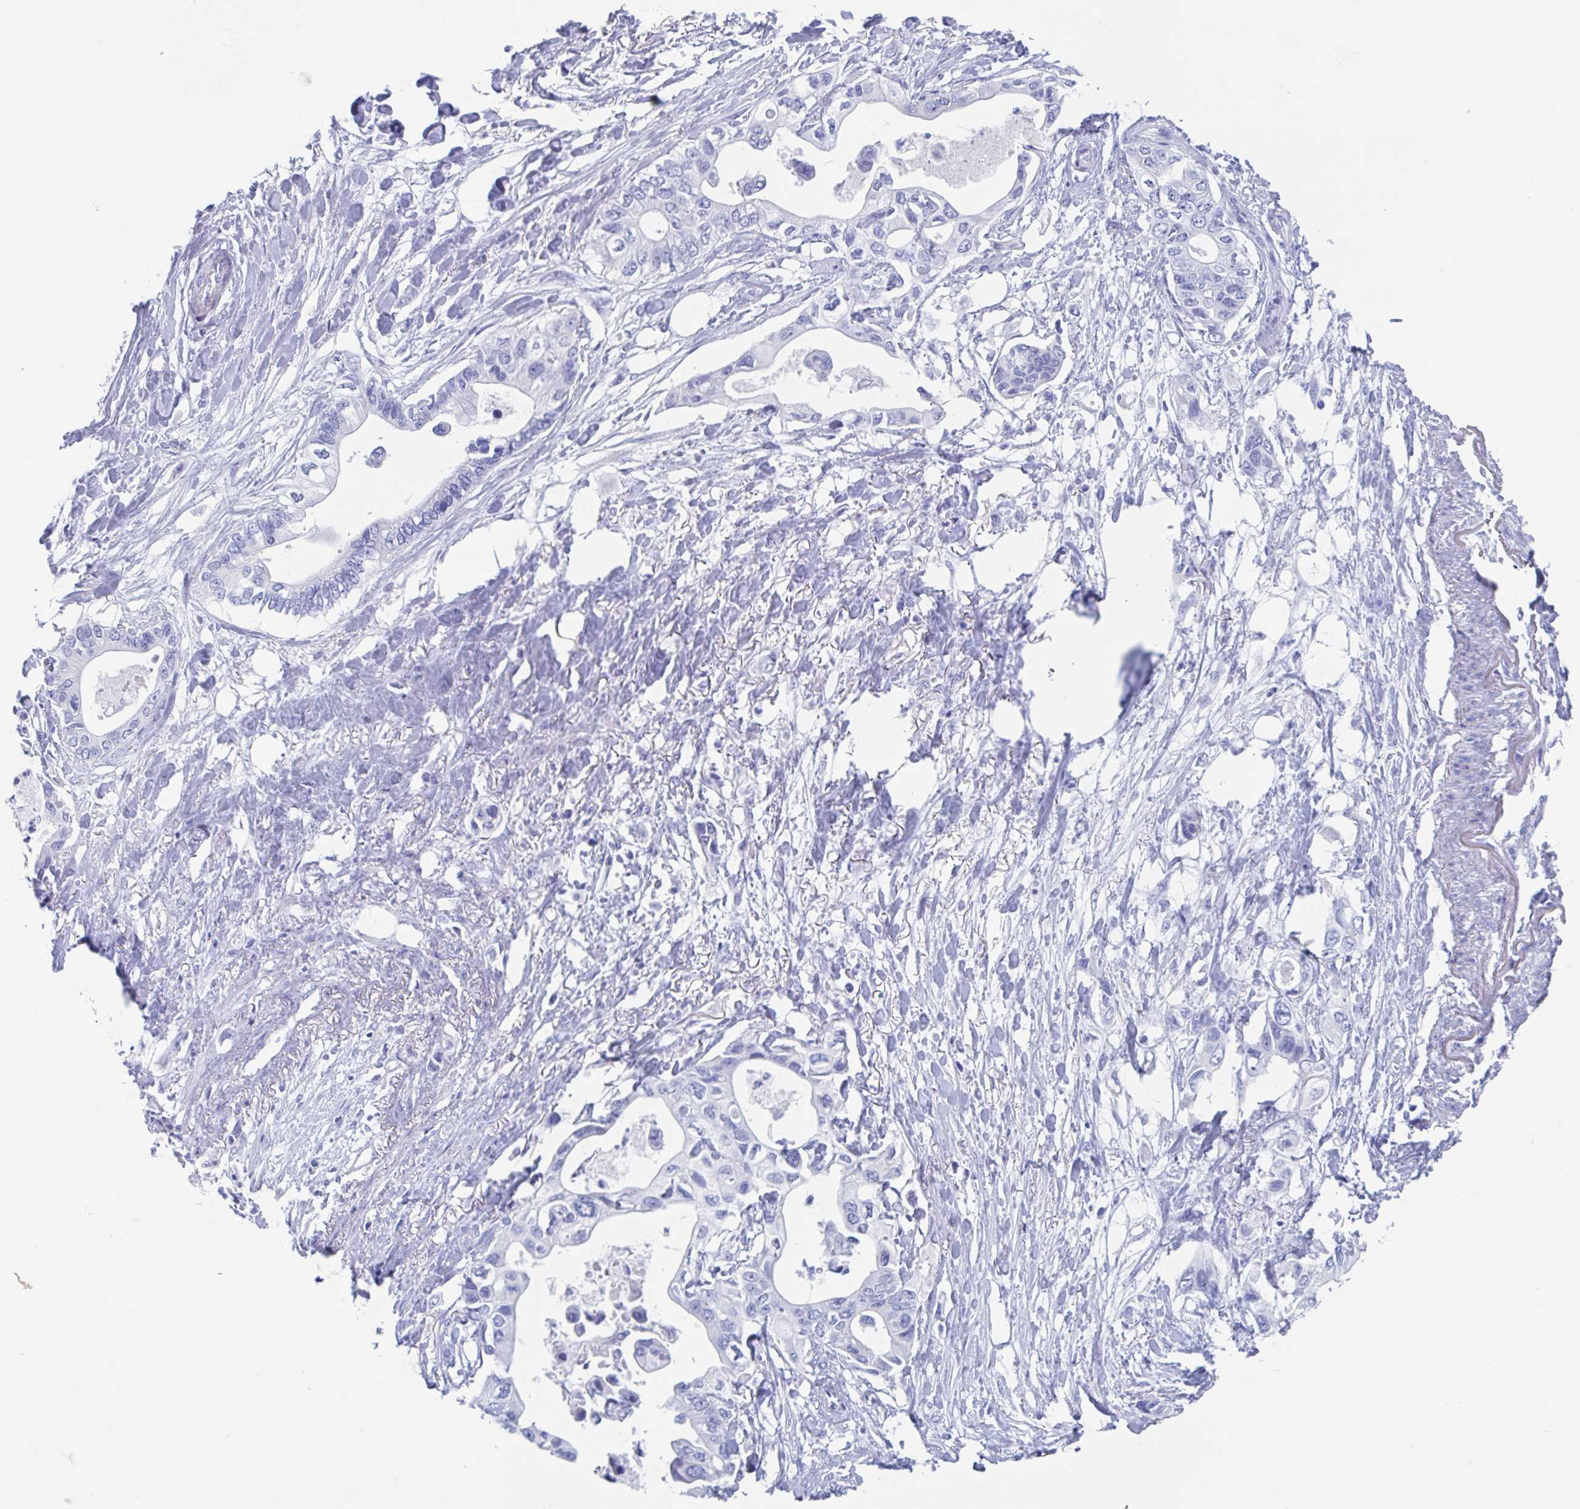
{"staining": {"intensity": "negative", "quantity": "none", "location": "none"}, "tissue": "pancreatic cancer", "cell_type": "Tumor cells", "image_type": "cancer", "snomed": [{"axis": "morphology", "description": "Adenocarcinoma, NOS"}, {"axis": "topography", "description": "Pancreas"}], "caption": "The IHC image has no significant expression in tumor cells of pancreatic cancer (adenocarcinoma) tissue. (Brightfield microscopy of DAB (3,3'-diaminobenzidine) IHC at high magnification).", "gene": "SHCBP1L", "patient": {"sex": "female", "age": 63}}